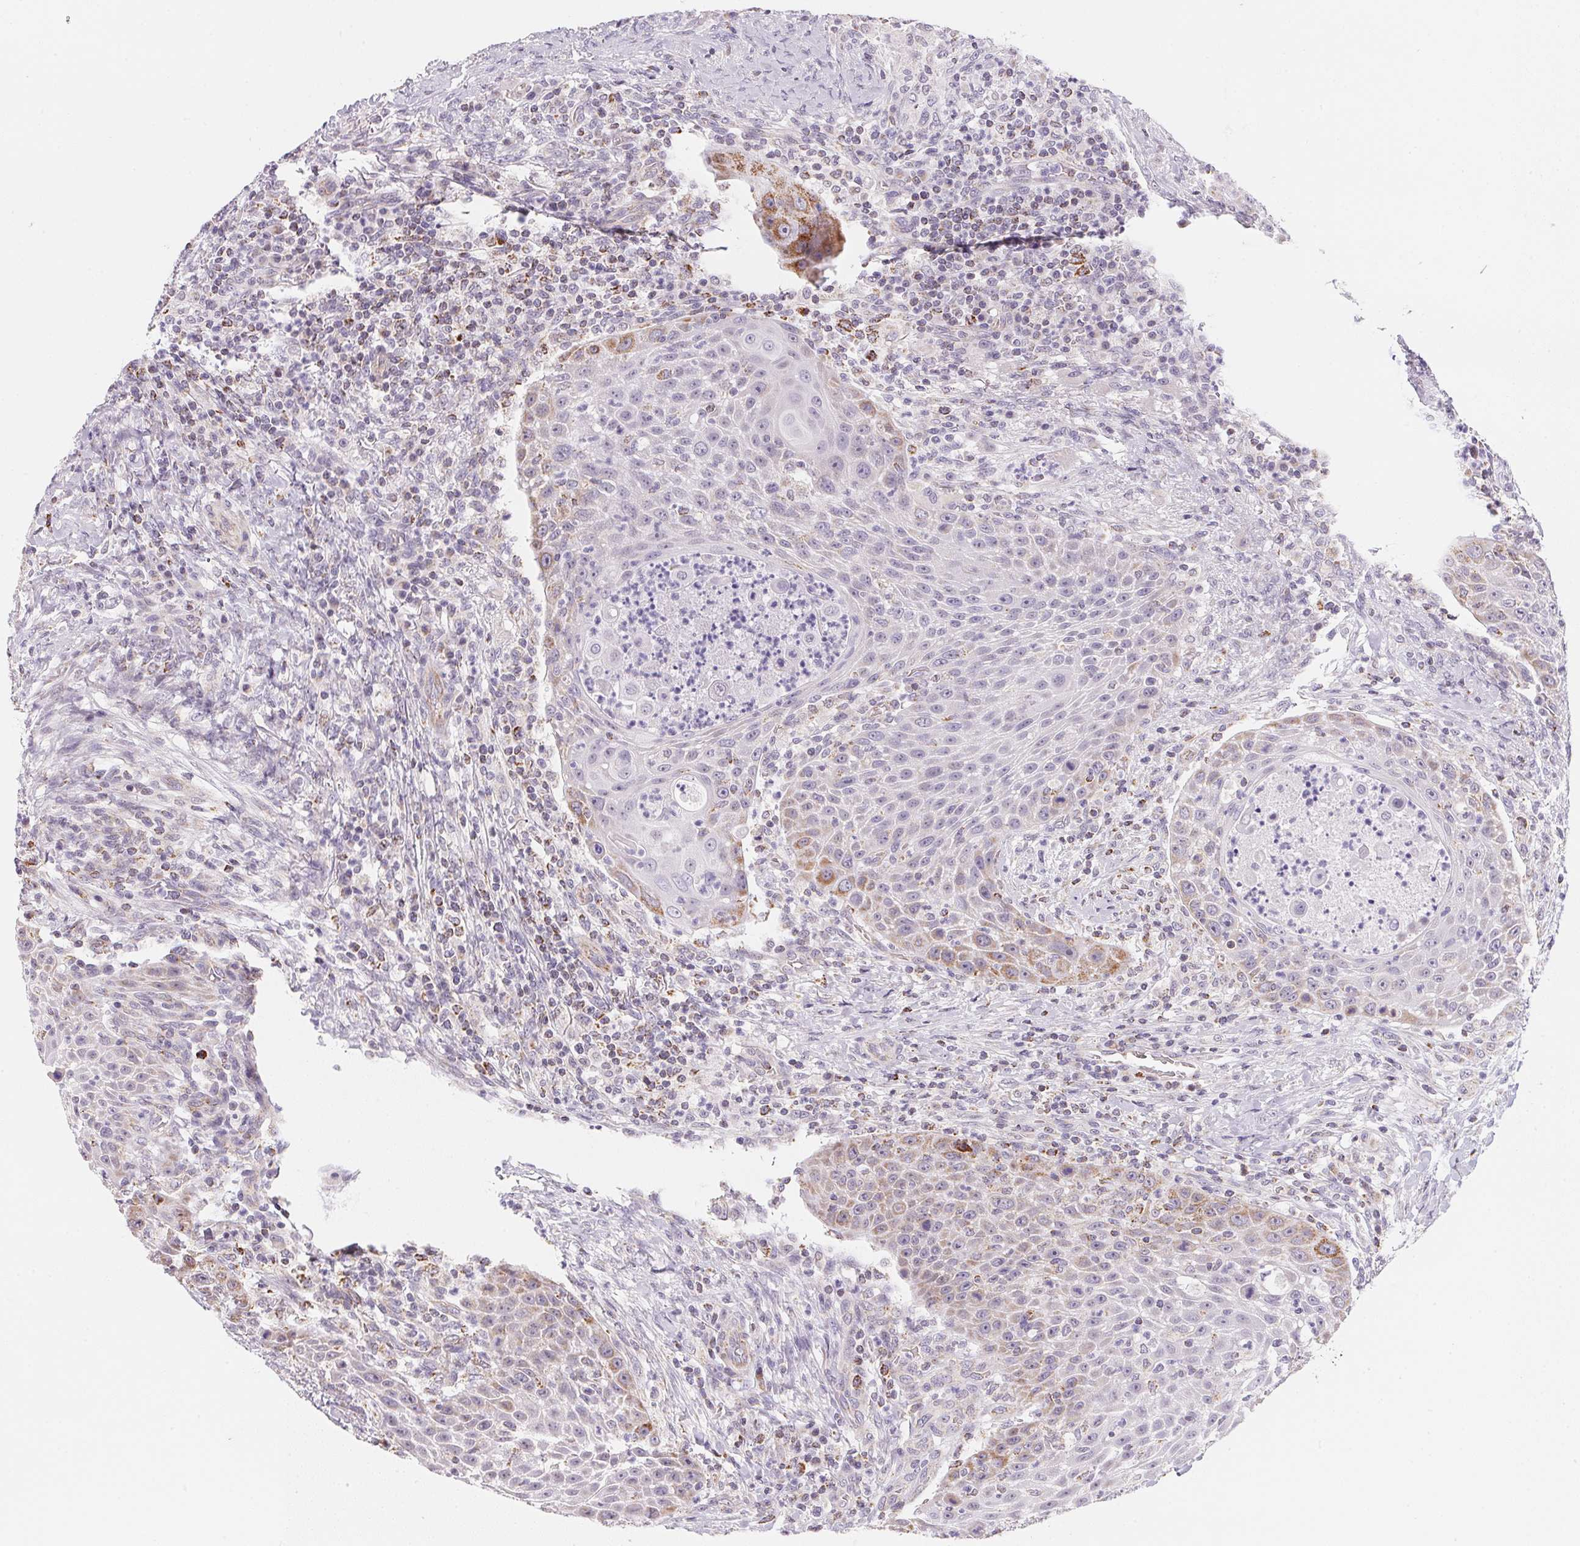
{"staining": {"intensity": "weak", "quantity": "<25%", "location": "cytoplasmic/membranous"}, "tissue": "head and neck cancer", "cell_type": "Tumor cells", "image_type": "cancer", "snomed": [{"axis": "morphology", "description": "Squamous cell carcinoma, NOS"}, {"axis": "topography", "description": "Head-Neck"}], "caption": "Tumor cells show no significant positivity in head and neck squamous cell carcinoma.", "gene": "GIPC2", "patient": {"sex": "male", "age": 69}}